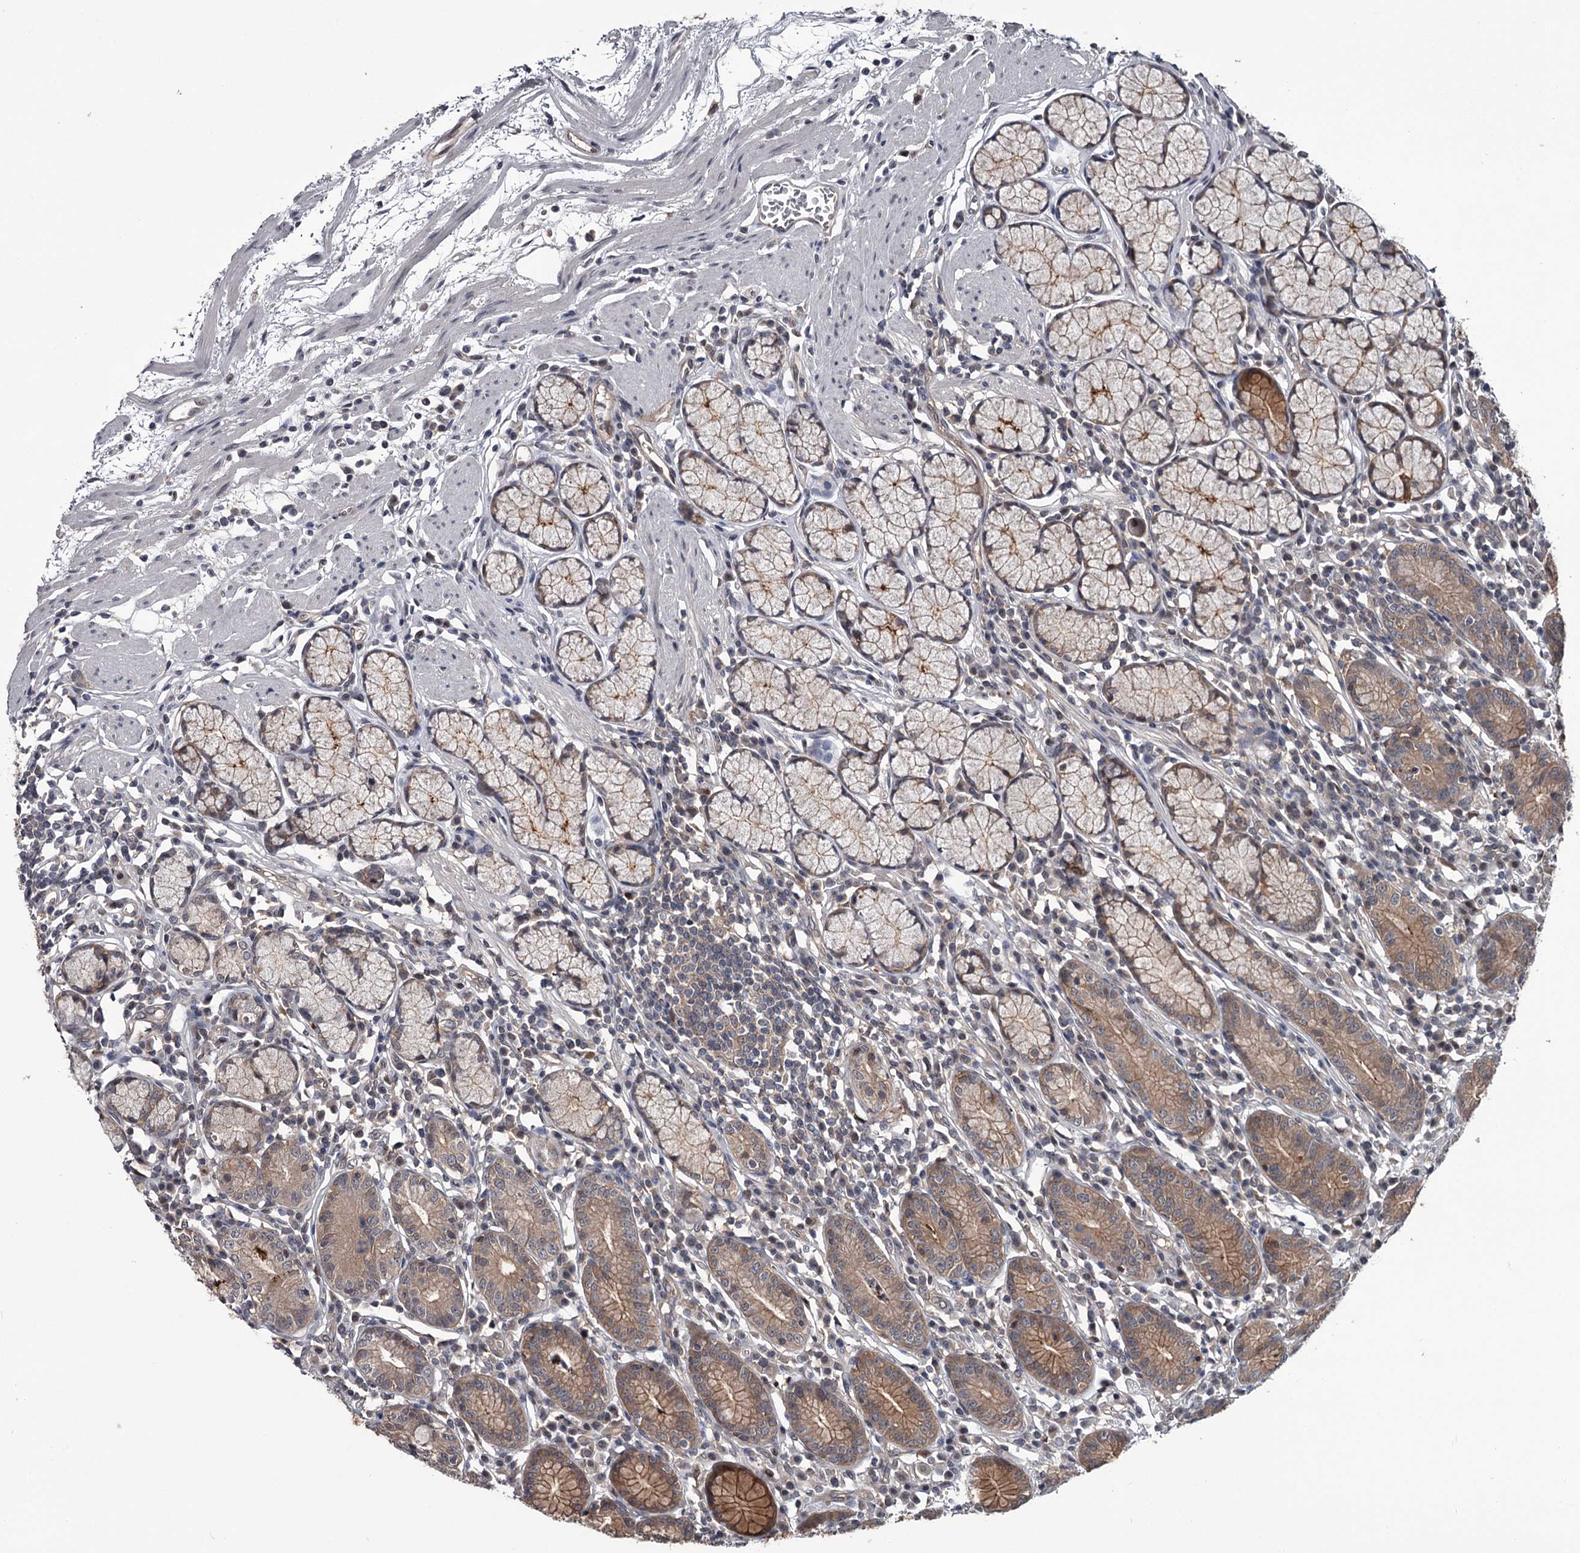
{"staining": {"intensity": "strong", "quantity": "25%-75%", "location": "cytoplasmic/membranous"}, "tissue": "stomach", "cell_type": "Glandular cells", "image_type": "normal", "snomed": [{"axis": "morphology", "description": "Normal tissue, NOS"}, {"axis": "topography", "description": "Stomach"}], "caption": "Immunohistochemistry (IHC) histopathology image of unremarkable stomach: human stomach stained using immunohistochemistry (IHC) demonstrates high levels of strong protein expression localized specifically in the cytoplasmic/membranous of glandular cells, appearing as a cytoplasmic/membranous brown color.", "gene": "DAO", "patient": {"sex": "male", "age": 55}}